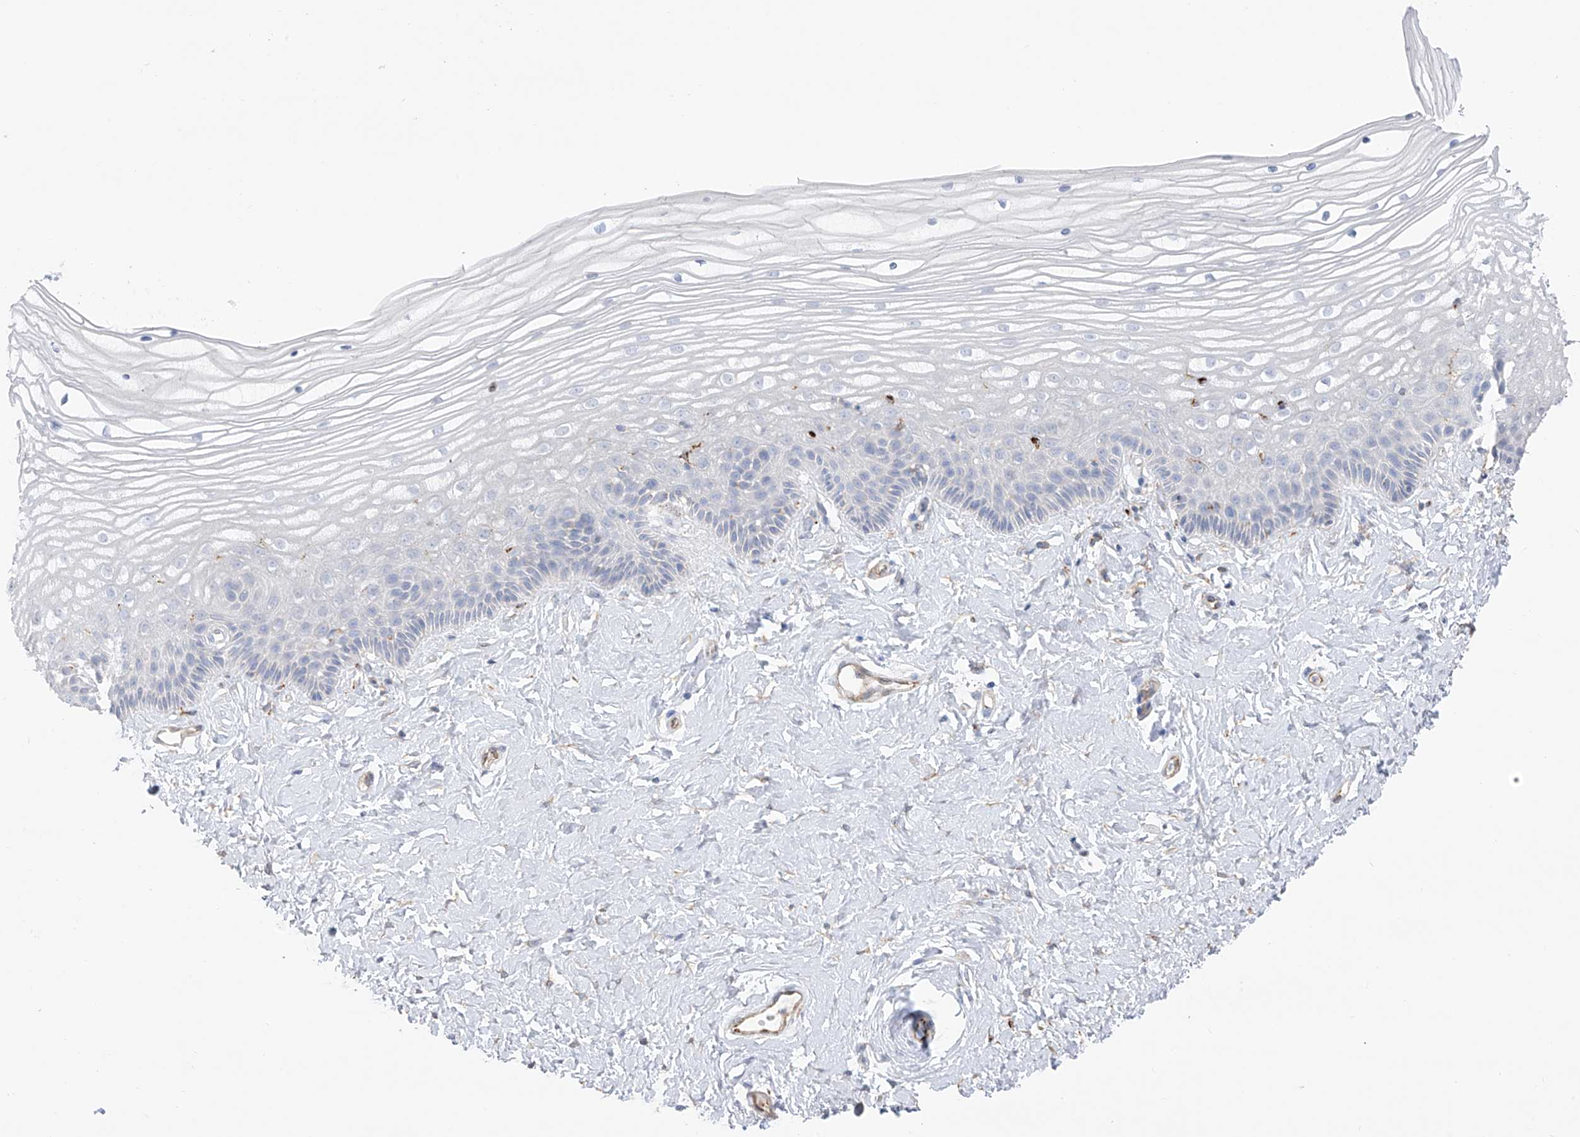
{"staining": {"intensity": "negative", "quantity": "none", "location": "none"}, "tissue": "vagina", "cell_type": "Squamous epithelial cells", "image_type": "normal", "snomed": [{"axis": "morphology", "description": "Normal tissue, NOS"}, {"axis": "topography", "description": "Vagina"}, {"axis": "topography", "description": "Cervix"}], "caption": "DAB immunohistochemical staining of normal vagina shows no significant positivity in squamous epithelial cells.", "gene": "TAL2", "patient": {"sex": "female", "age": 40}}